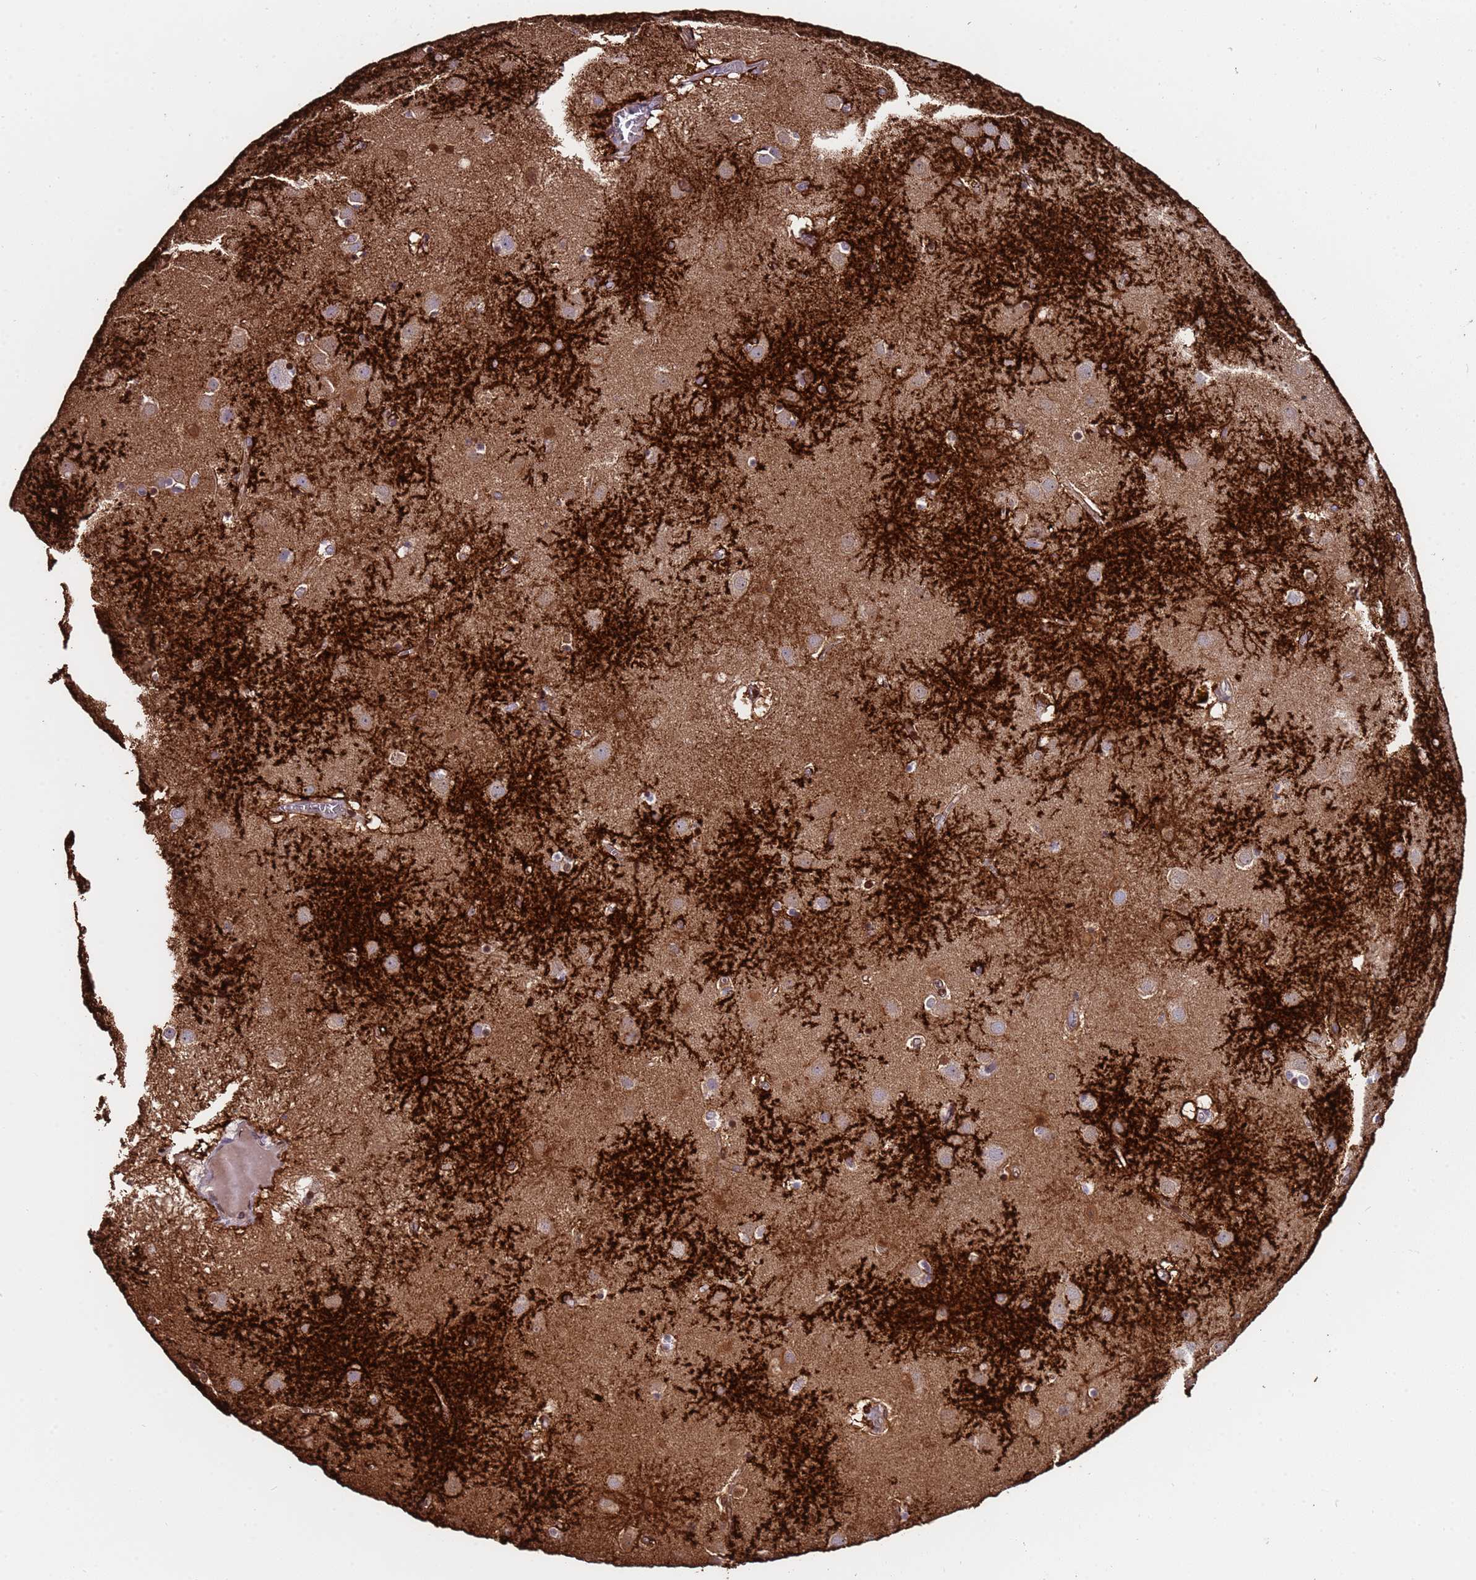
{"staining": {"intensity": "moderate", "quantity": "25%-75%", "location": "cytoplasmic/membranous,nuclear"}, "tissue": "caudate", "cell_type": "Glial cells", "image_type": "normal", "snomed": [{"axis": "morphology", "description": "Normal tissue, NOS"}, {"axis": "topography", "description": "Lateral ventricle wall"}], "caption": "The histopathology image exhibits a brown stain indicating the presence of a protein in the cytoplasmic/membranous,nuclear of glial cells in caudate.", "gene": "ZNF248", "patient": {"sex": "male", "age": 70}}